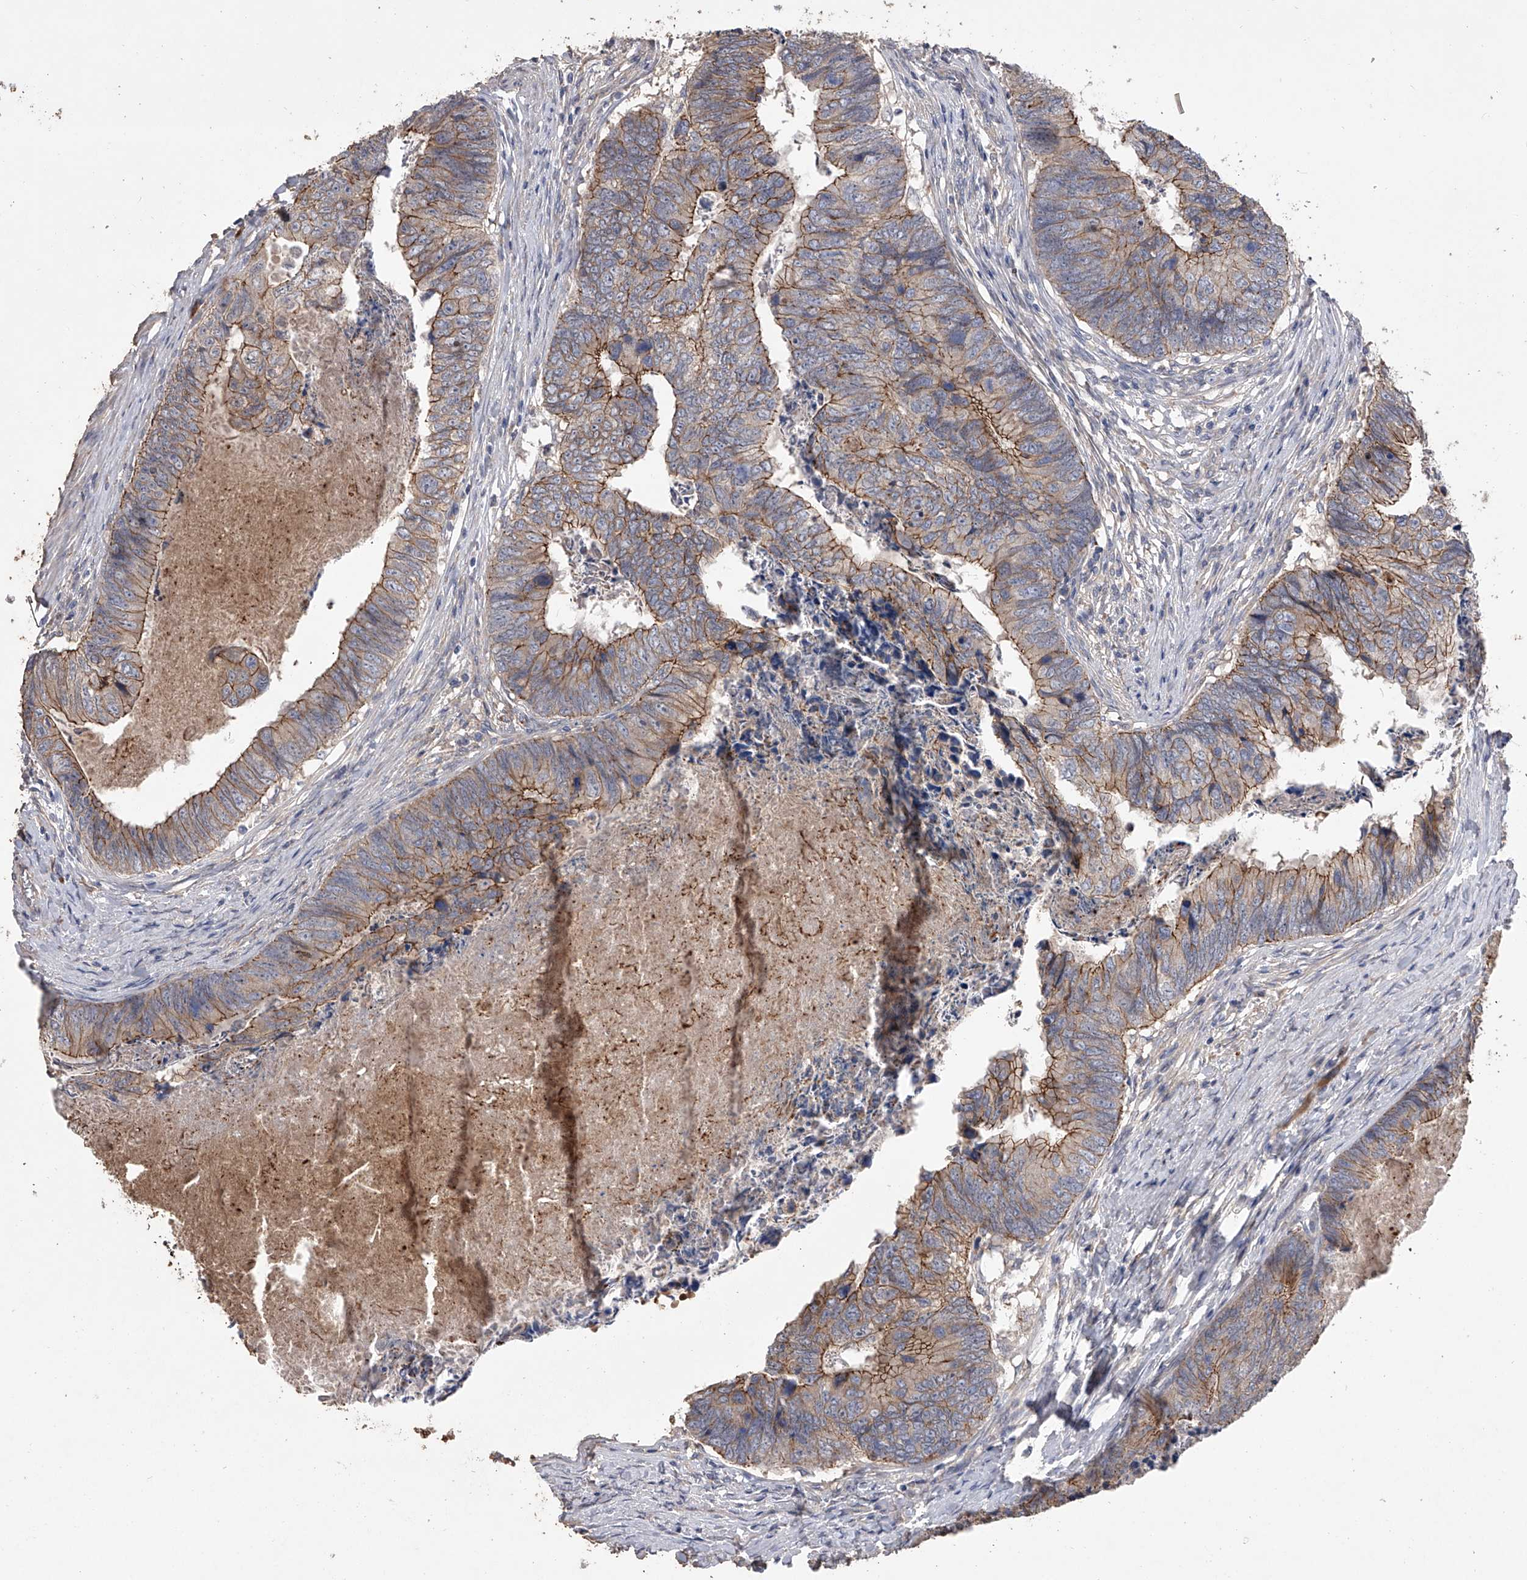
{"staining": {"intensity": "moderate", "quantity": ">75%", "location": "cytoplasmic/membranous"}, "tissue": "colorectal cancer", "cell_type": "Tumor cells", "image_type": "cancer", "snomed": [{"axis": "morphology", "description": "Adenocarcinoma, NOS"}, {"axis": "topography", "description": "Colon"}], "caption": "Colorectal cancer was stained to show a protein in brown. There is medium levels of moderate cytoplasmic/membranous staining in approximately >75% of tumor cells.", "gene": "ZNF343", "patient": {"sex": "female", "age": 67}}